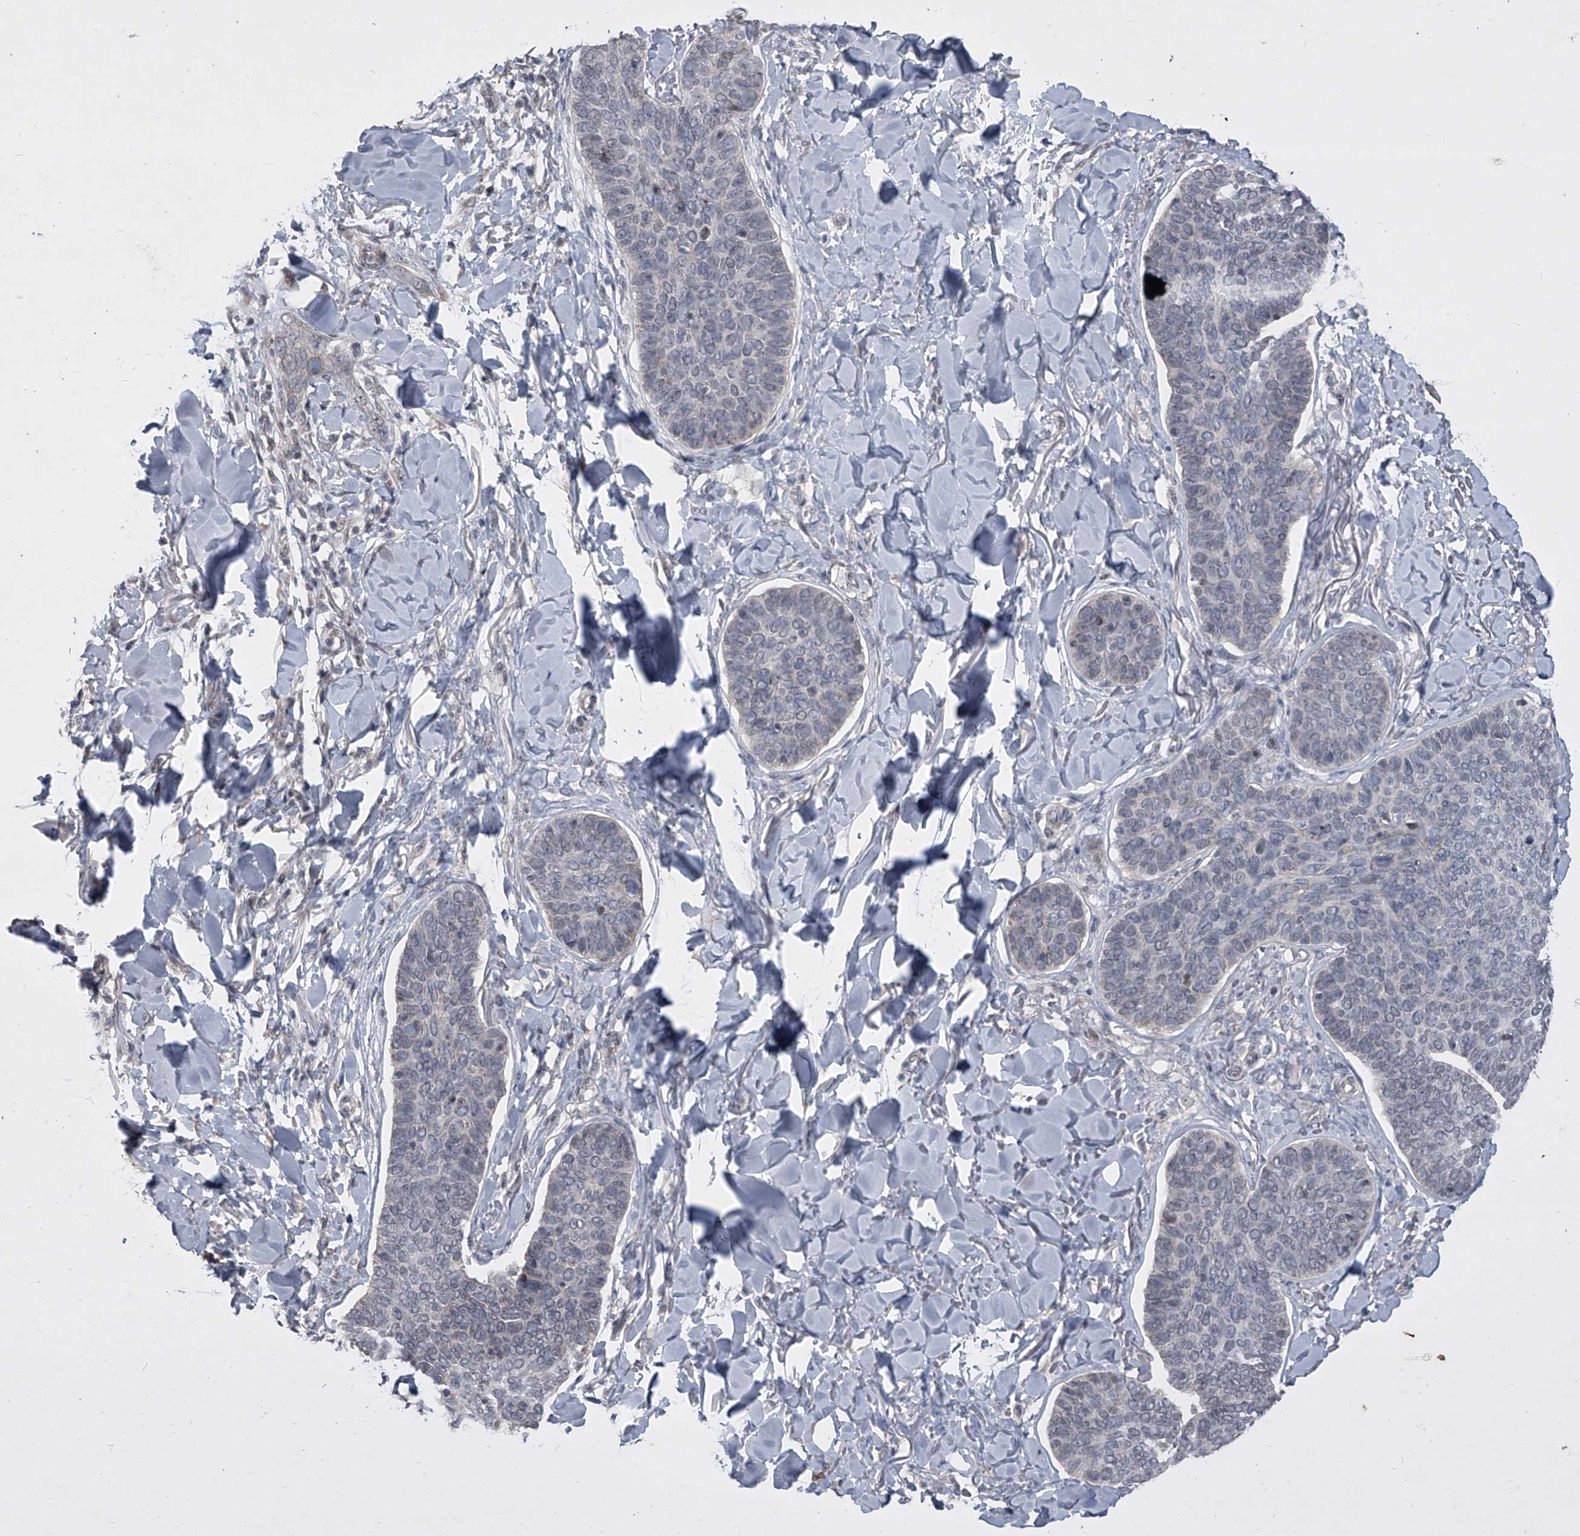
{"staining": {"intensity": "negative", "quantity": "none", "location": "none"}, "tissue": "skin cancer", "cell_type": "Tumor cells", "image_type": "cancer", "snomed": [{"axis": "morphology", "description": "Basal cell carcinoma"}, {"axis": "topography", "description": "Skin"}], "caption": "A high-resolution histopathology image shows IHC staining of skin cancer, which demonstrates no significant expression in tumor cells.", "gene": "HEATR6", "patient": {"sex": "male", "age": 85}}